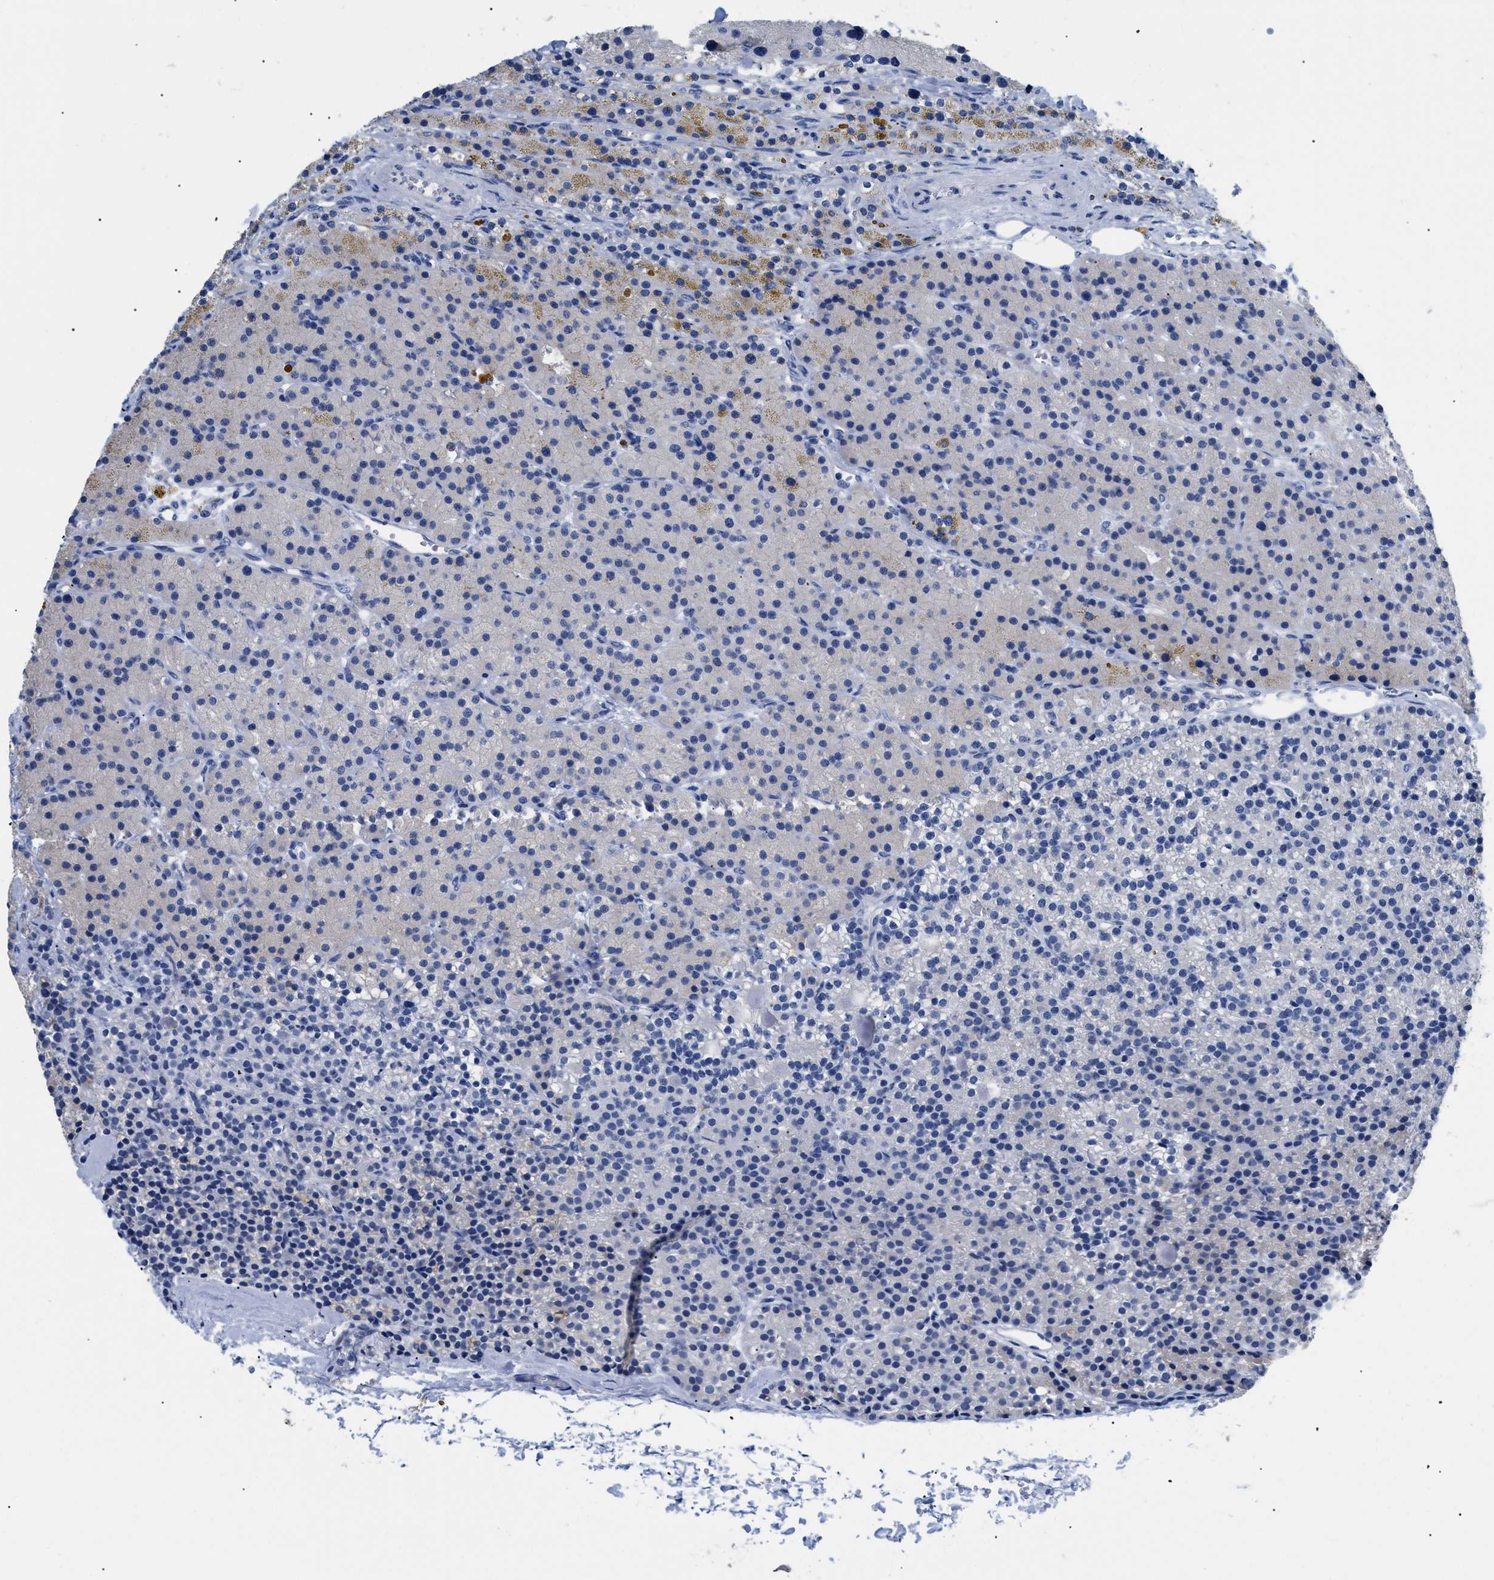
{"staining": {"intensity": "negative", "quantity": "none", "location": "none"}, "tissue": "parathyroid gland", "cell_type": "Glandular cells", "image_type": "normal", "snomed": [{"axis": "morphology", "description": "Normal tissue, NOS"}, {"axis": "morphology", "description": "Adenoma, NOS"}, {"axis": "topography", "description": "Parathyroid gland"}], "caption": "The image demonstrates no significant expression in glandular cells of parathyroid gland. (DAB (3,3'-diaminobenzidine) immunohistochemistry with hematoxylin counter stain).", "gene": "APOBEC2", "patient": {"sex": "male", "age": 75}}